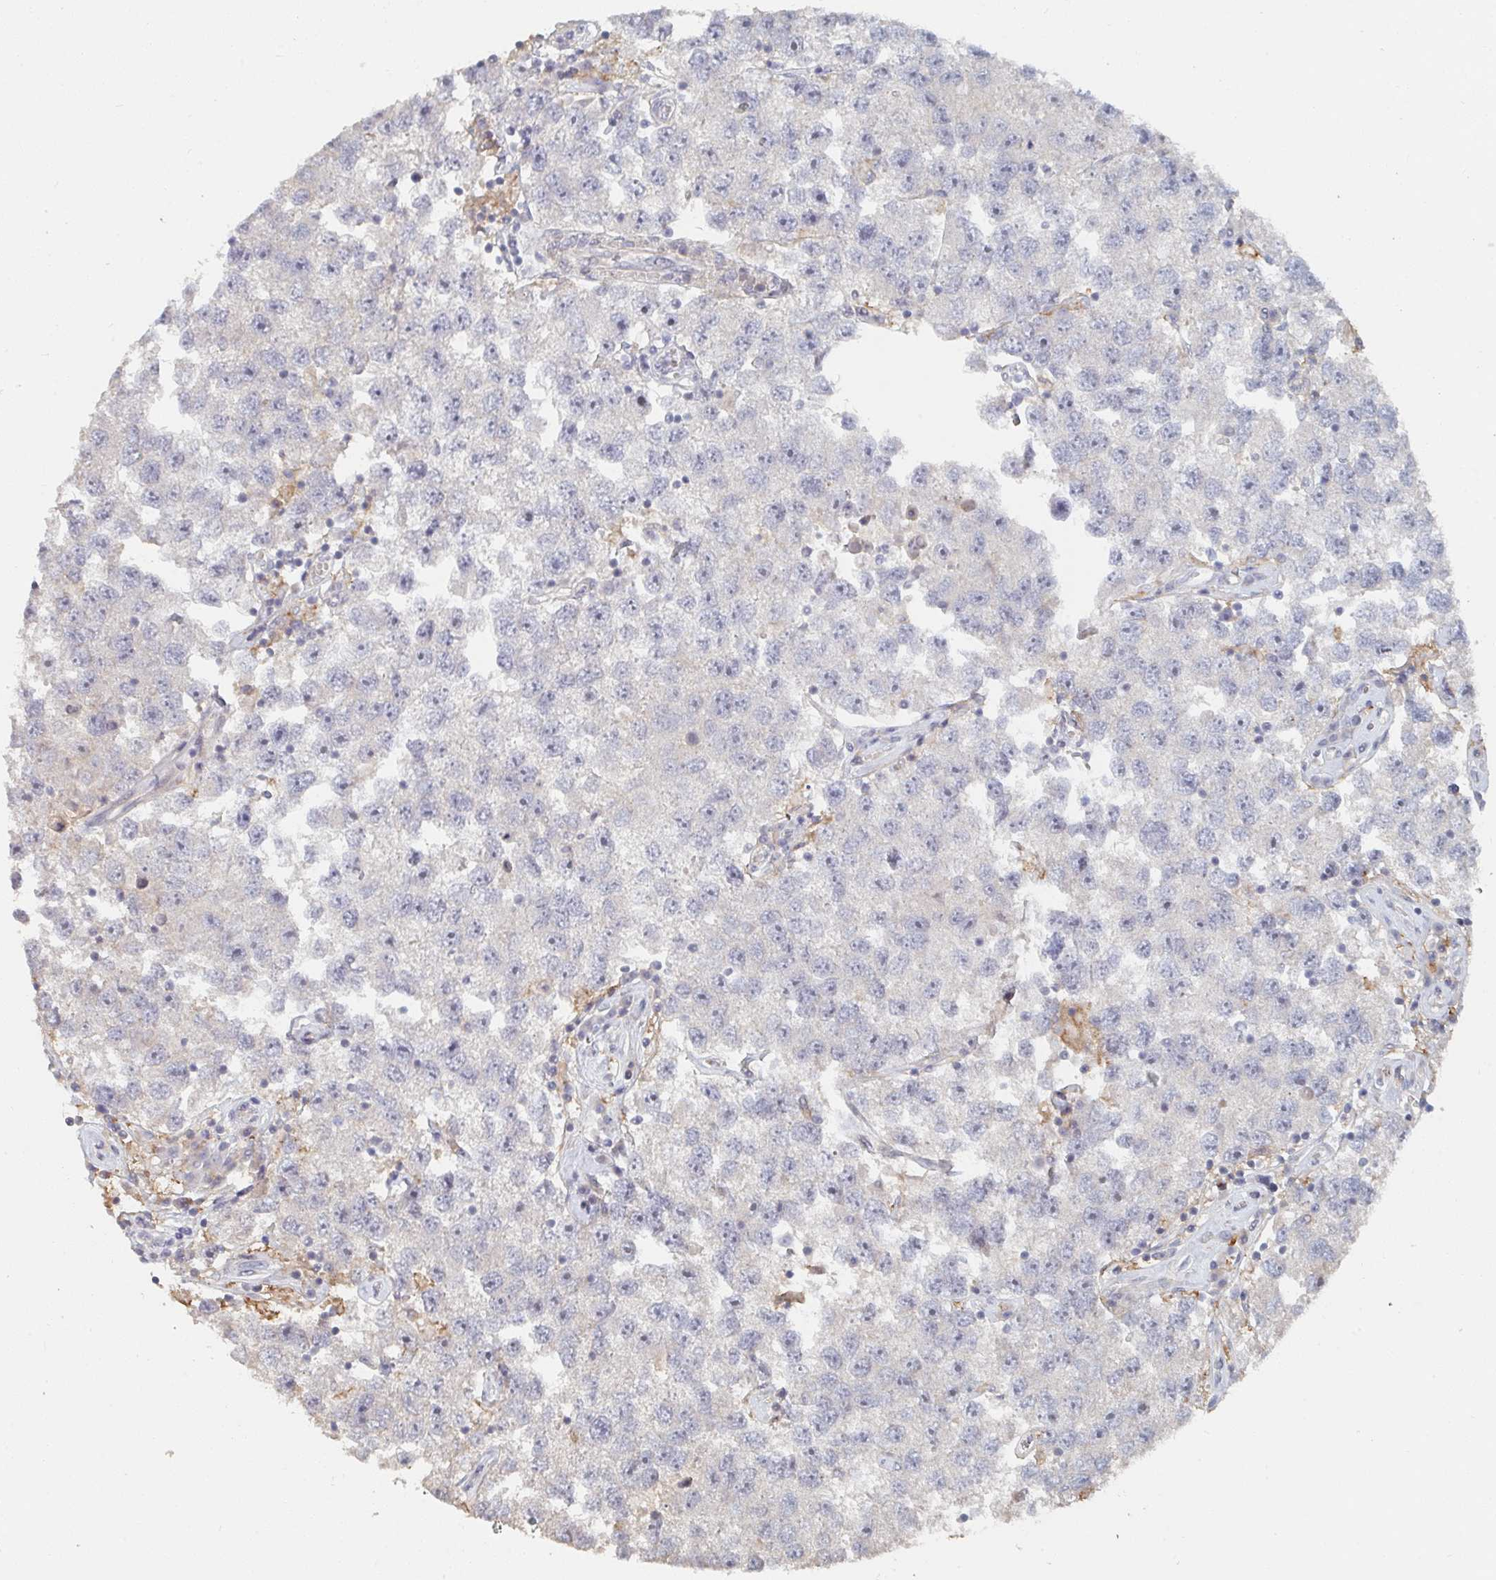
{"staining": {"intensity": "negative", "quantity": "none", "location": "none"}, "tissue": "testis cancer", "cell_type": "Tumor cells", "image_type": "cancer", "snomed": [{"axis": "morphology", "description": "Seminoma, NOS"}, {"axis": "topography", "description": "Testis"}], "caption": "This is an immunohistochemistry histopathology image of testis cancer (seminoma). There is no expression in tumor cells.", "gene": "PTEN", "patient": {"sex": "male", "age": 26}}